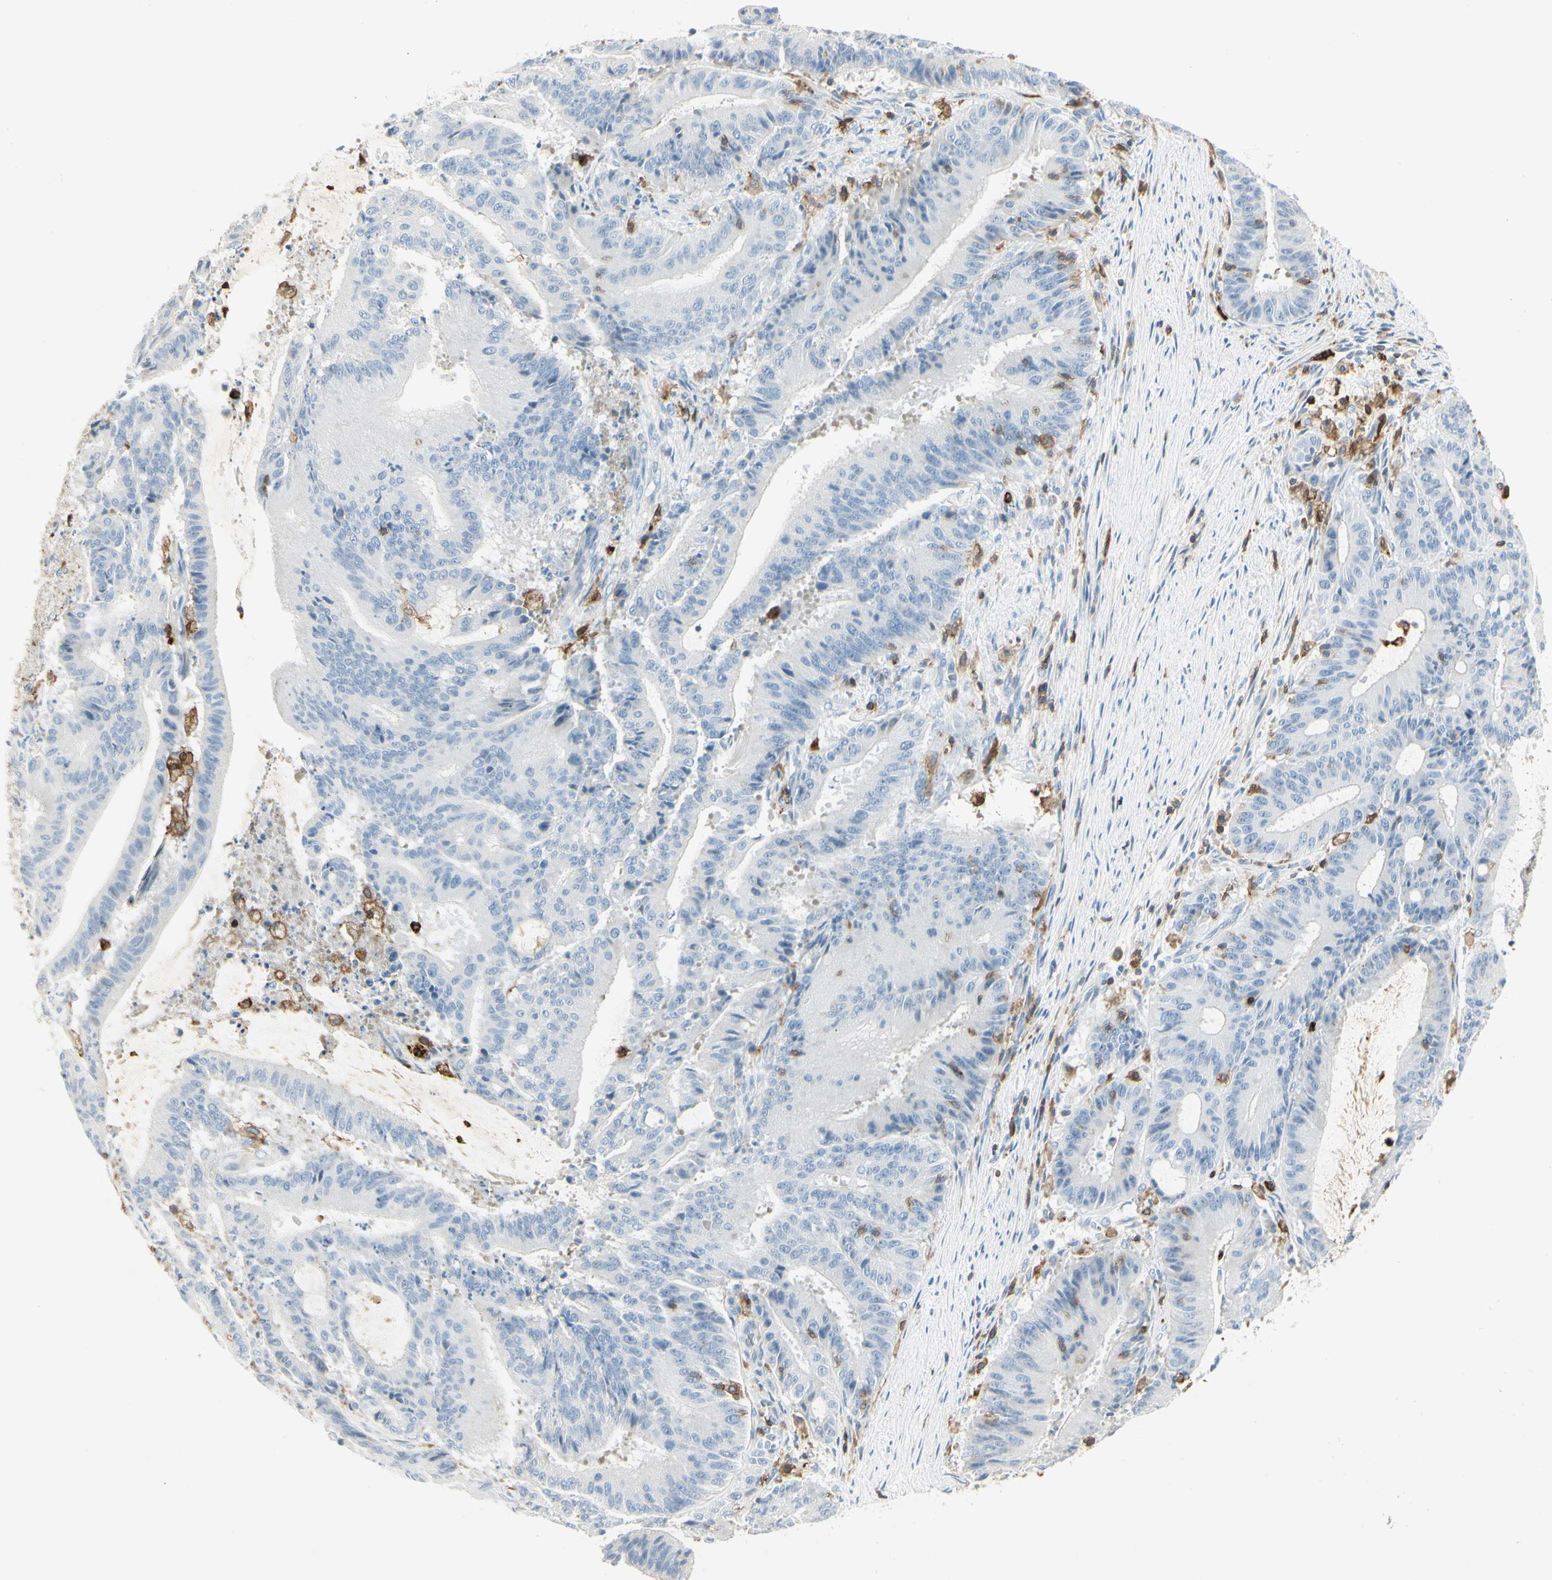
{"staining": {"intensity": "negative", "quantity": "none", "location": "none"}, "tissue": "liver cancer", "cell_type": "Tumor cells", "image_type": "cancer", "snomed": [{"axis": "morphology", "description": "Cholangiocarcinoma"}, {"axis": "topography", "description": "Liver"}], "caption": "Immunohistochemical staining of cholangiocarcinoma (liver) shows no significant expression in tumor cells. (Immunohistochemistry (ihc), brightfield microscopy, high magnification).", "gene": "ITGB2", "patient": {"sex": "female", "age": 73}}